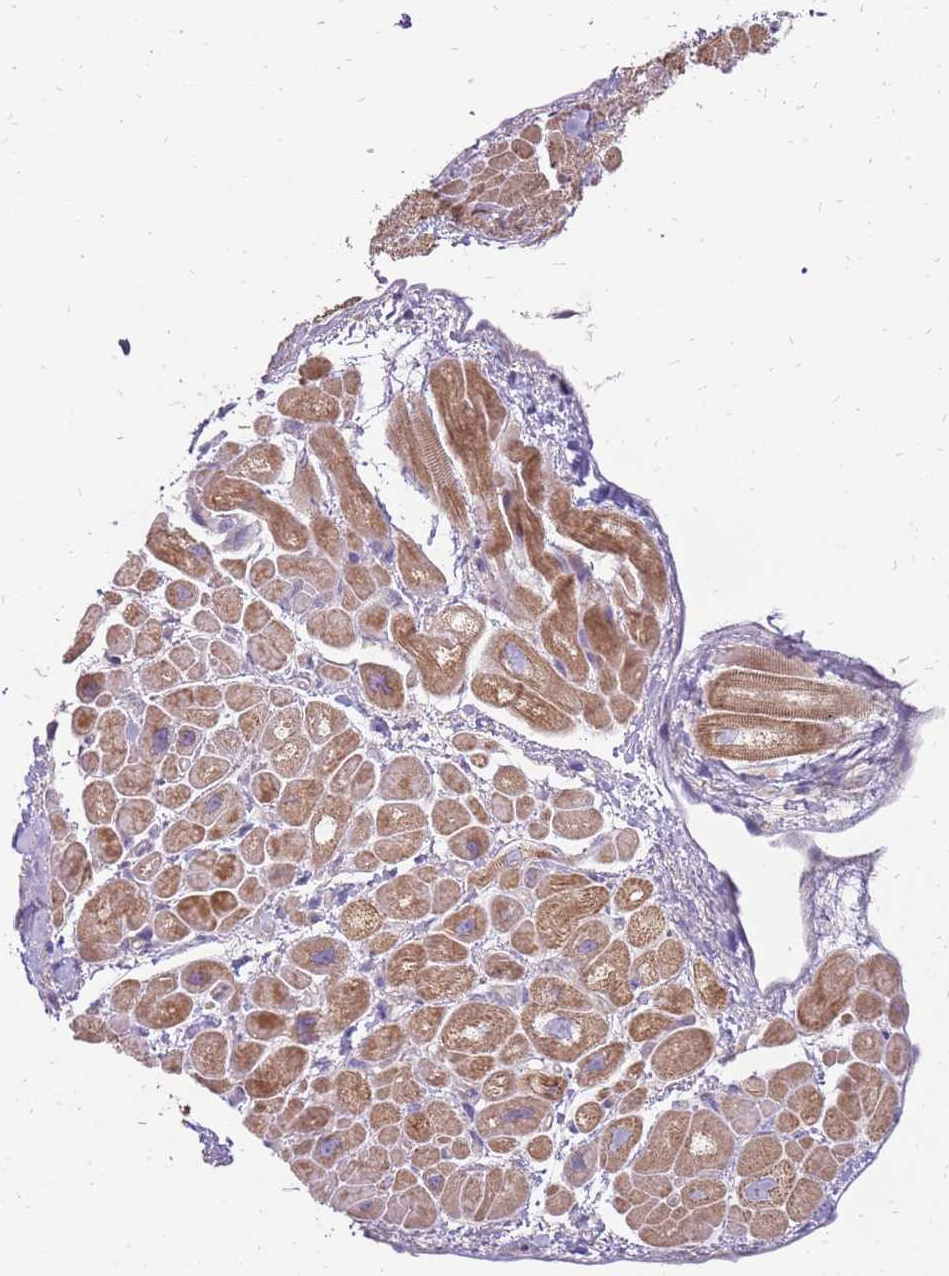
{"staining": {"intensity": "moderate", "quantity": "<25%", "location": "cytoplasmic/membranous"}, "tissue": "heart muscle", "cell_type": "Cardiomyocytes", "image_type": "normal", "snomed": [{"axis": "morphology", "description": "Normal tissue, NOS"}, {"axis": "topography", "description": "Heart"}], "caption": "This image demonstrates immunohistochemistry (IHC) staining of normal heart muscle, with low moderate cytoplasmic/membranous expression in about <25% of cardiomyocytes.", "gene": "MCUB", "patient": {"sex": "male", "age": 65}}